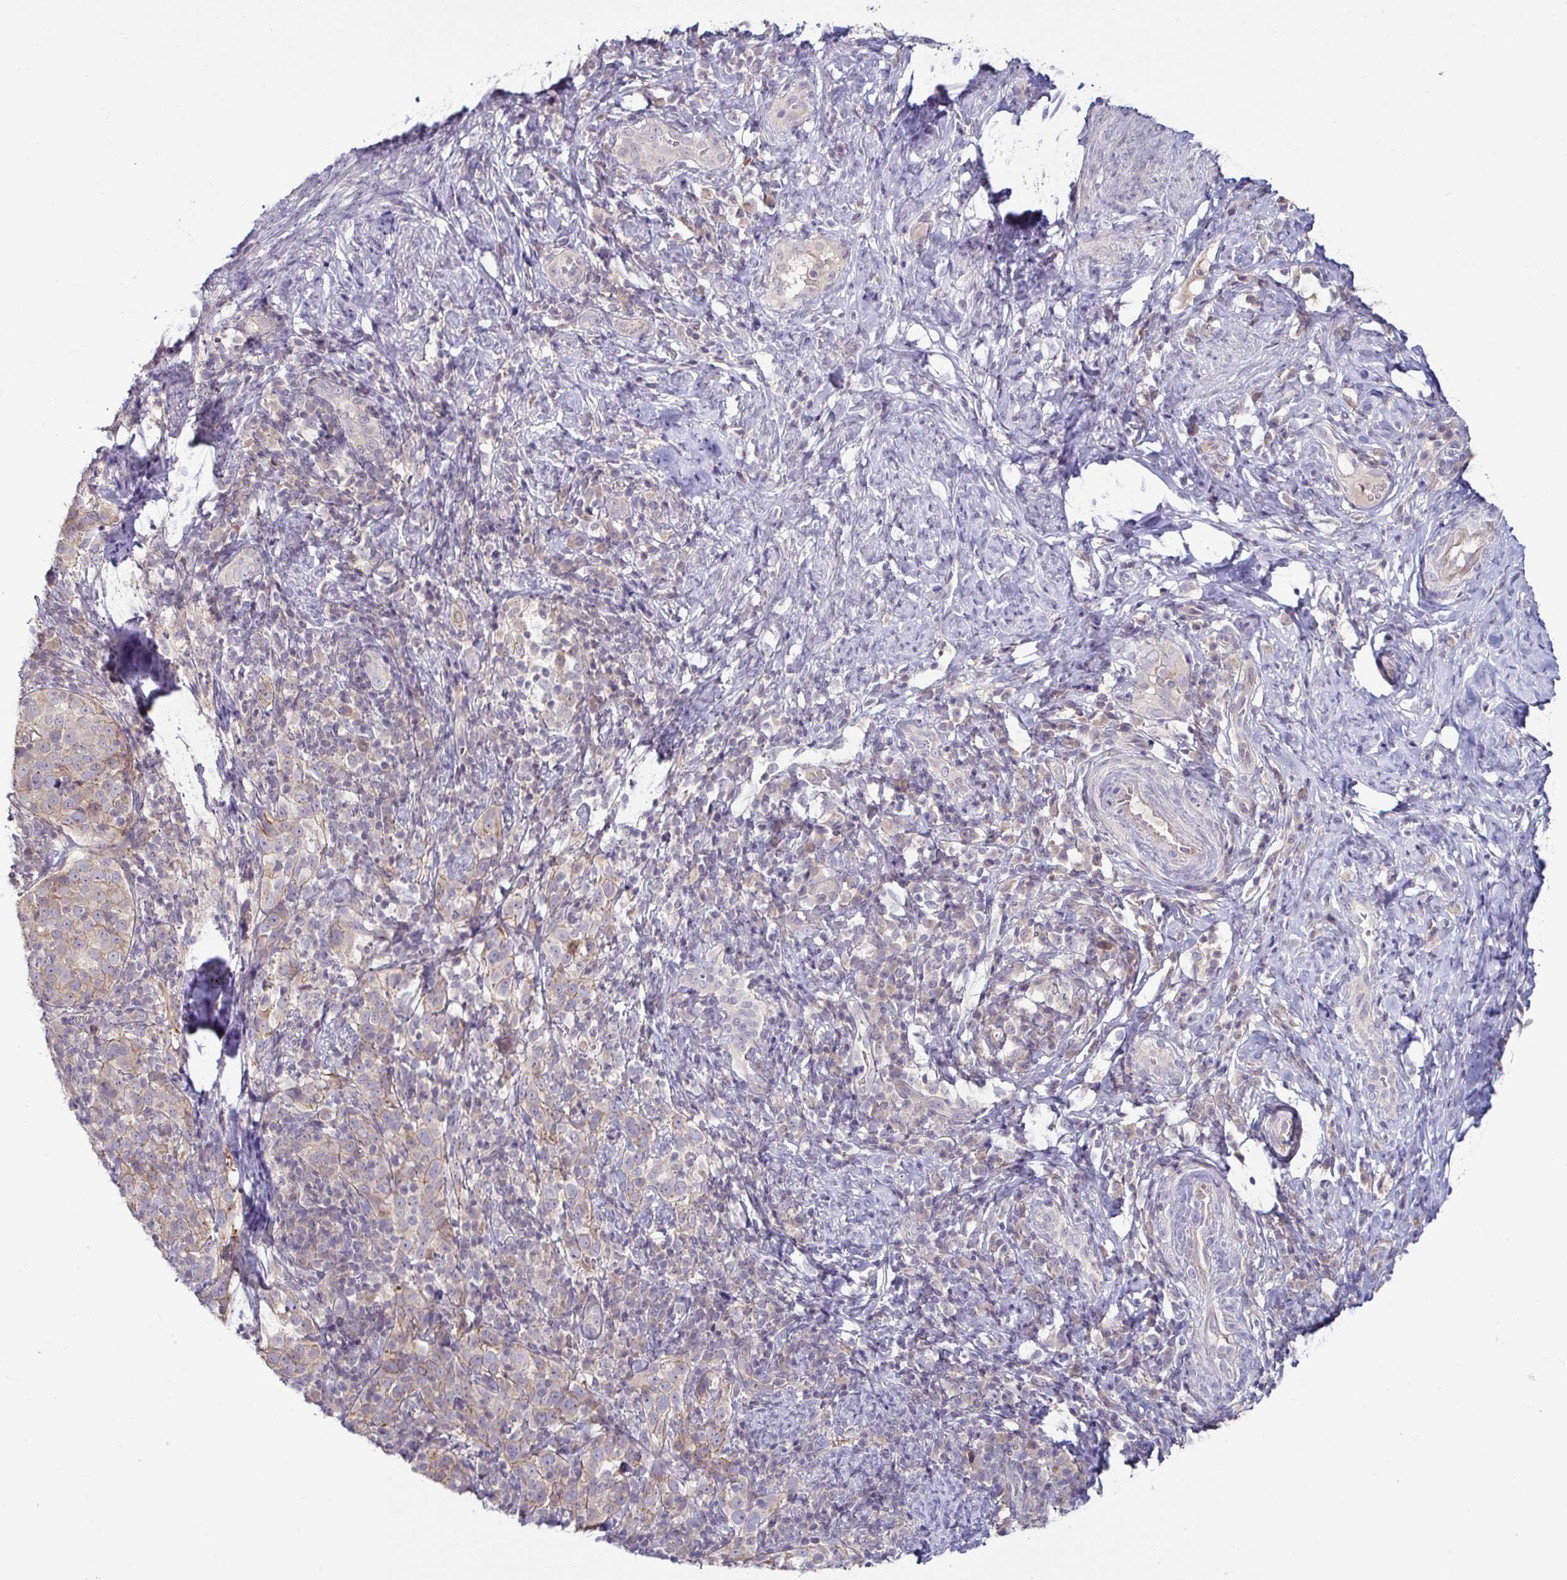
{"staining": {"intensity": "moderate", "quantity": "25%-75%", "location": "cytoplasmic/membranous"}, "tissue": "cervical cancer", "cell_type": "Tumor cells", "image_type": "cancer", "snomed": [{"axis": "morphology", "description": "Squamous cell carcinoma, NOS"}, {"axis": "topography", "description": "Cervix"}], "caption": "This photomicrograph displays cervical cancer stained with immunohistochemistry to label a protein in brown. The cytoplasmic/membranous of tumor cells show moderate positivity for the protein. Nuclei are counter-stained blue.", "gene": "GSTM1", "patient": {"sex": "female", "age": 75}}